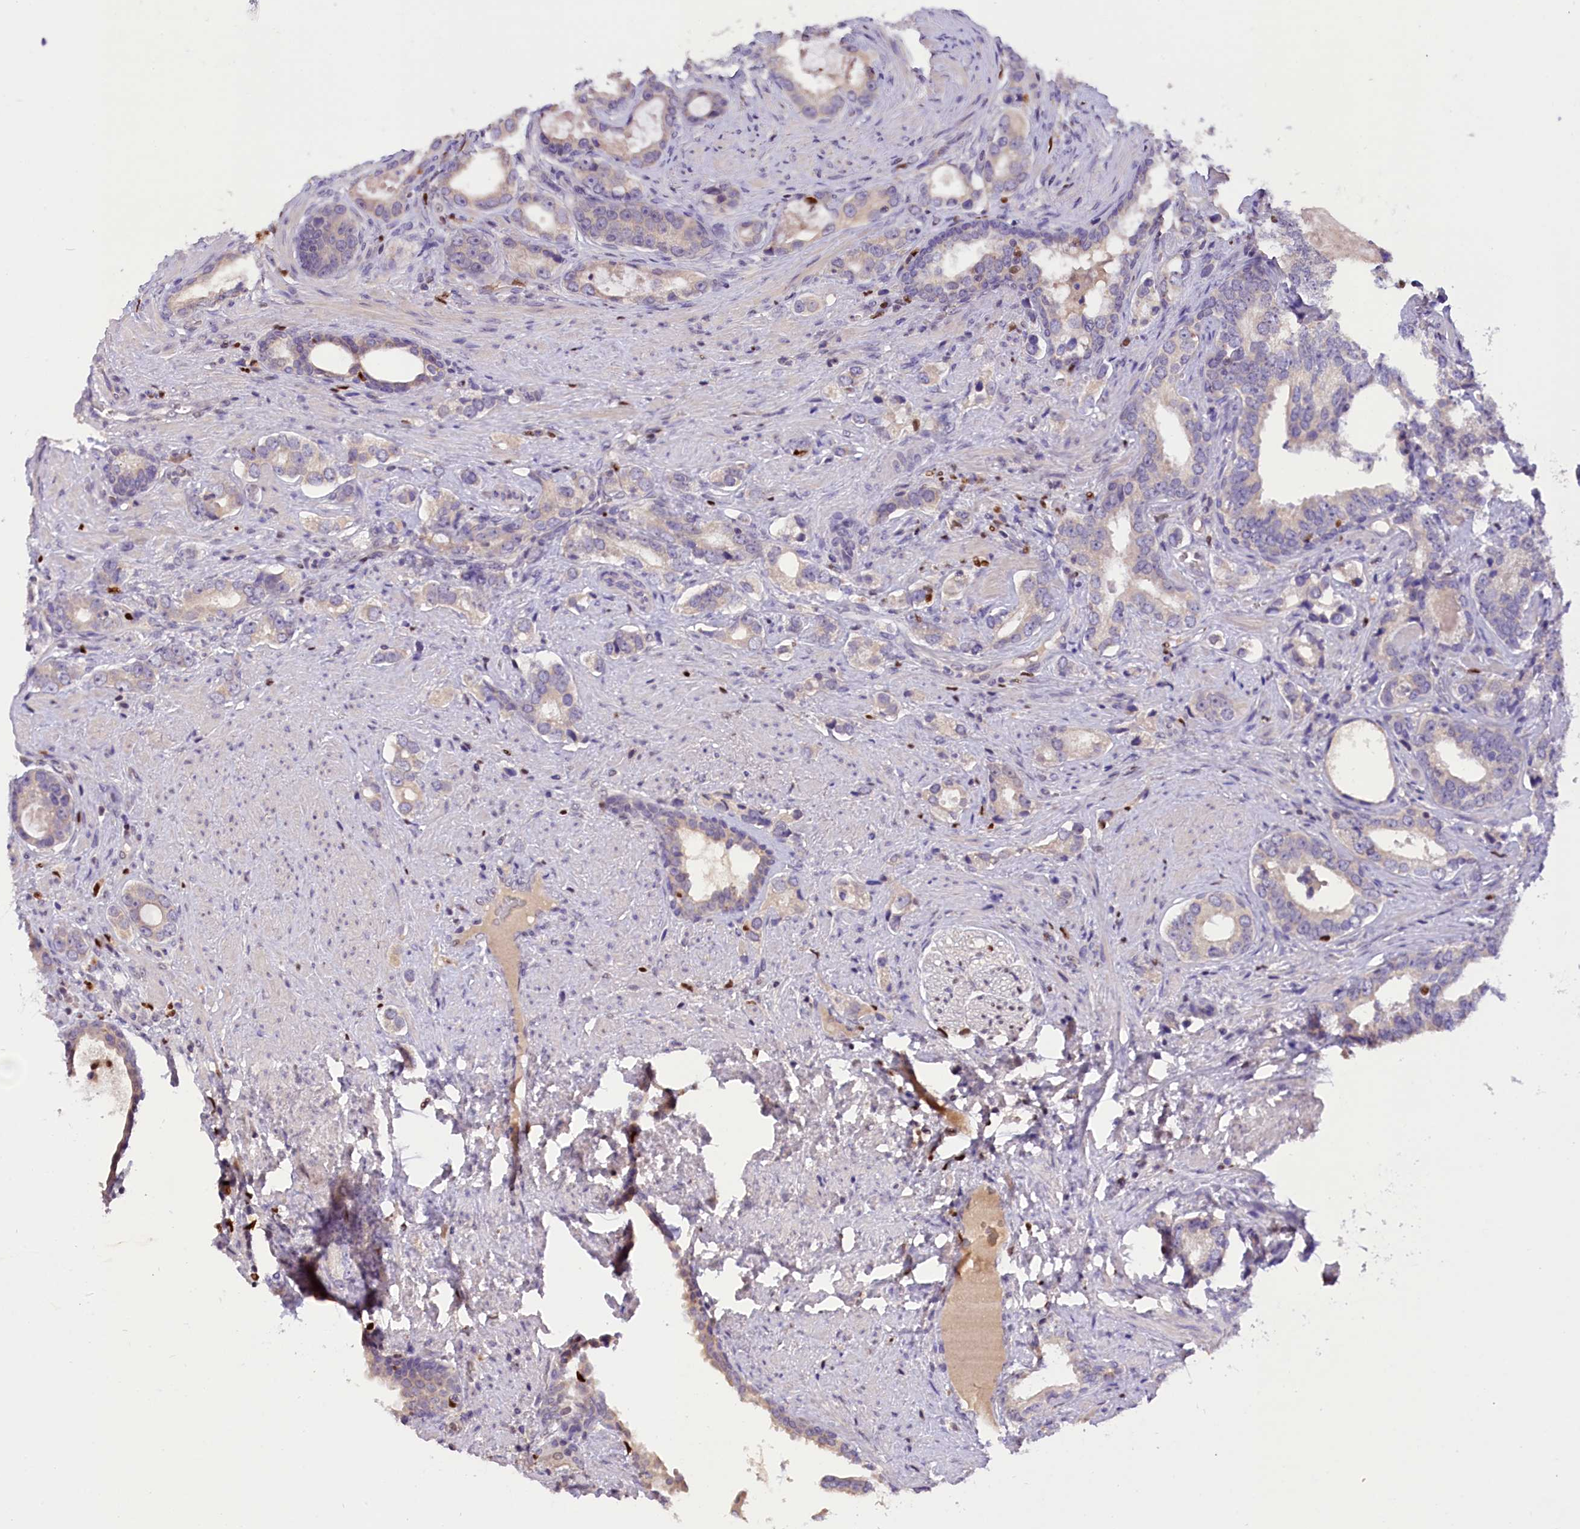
{"staining": {"intensity": "negative", "quantity": "none", "location": "none"}, "tissue": "prostate cancer", "cell_type": "Tumor cells", "image_type": "cancer", "snomed": [{"axis": "morphology", "description": "Adenocarcinoma, High grade"}, {"axis": "topography", "description": "Prostate"}], "caption": "An IHC photomicrograph of adenocarcinoma (high-grade) (prostate) is shown. There is no staining in tumor cells of adenocarcinoma (high-grade) (prostate).", "gene": "BTBD9", "patient": {"sex": "male", "age": 67}}